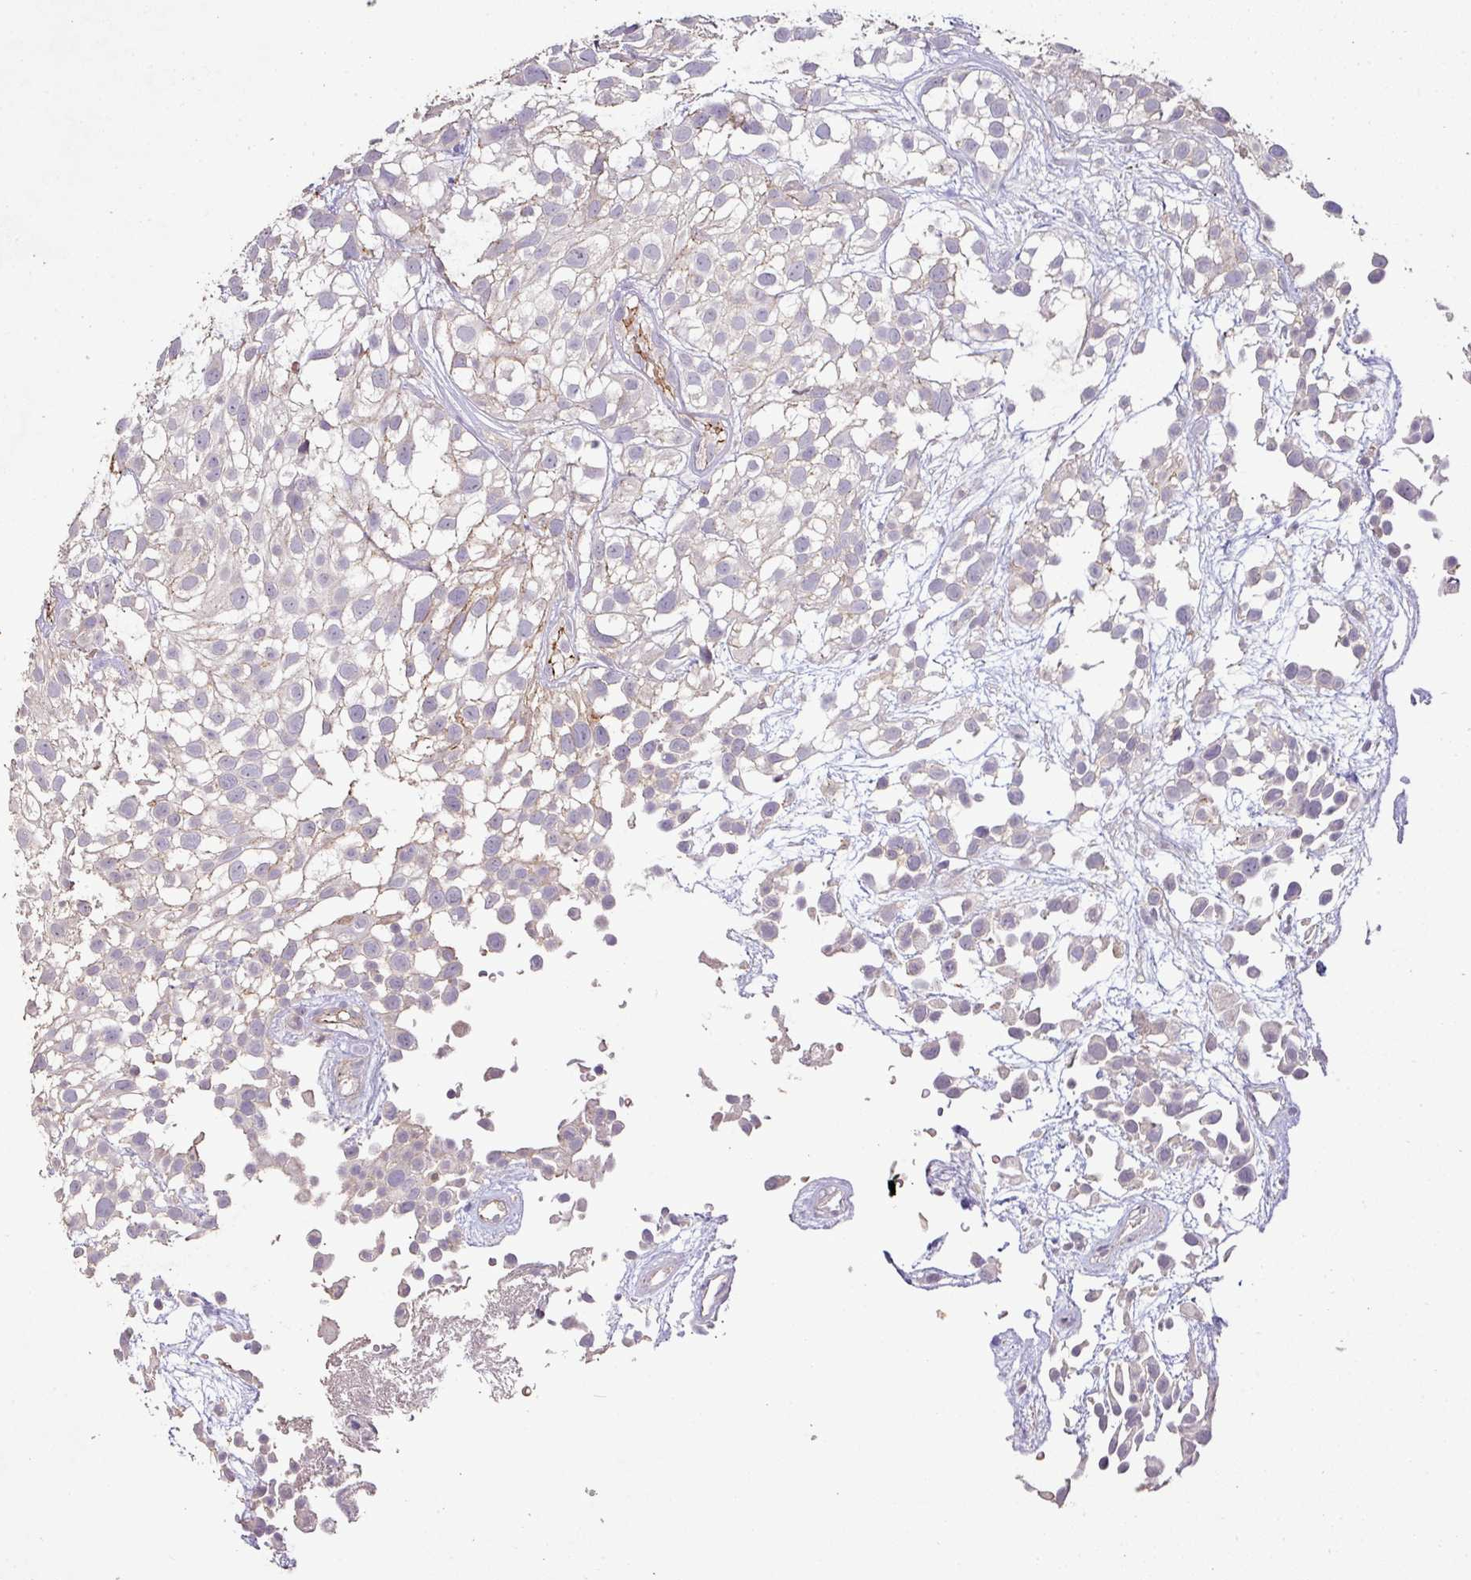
{"staining": {"intensity": "negative", "quantity": "none", "location": "none"}, "tissue": "urothelial cancer", "cell_type": "Tumor cells", "image_type": "cancer", "snomed": [{"axis": "morphology", "description": "Urothelial carcinoma, High grade"}, {"axis": "topography", "description": "Urinary bladder"}], "caption": "The histopathology image shows no significant staining in tumor cells of urothelial cancer.", "gene": "RPL23A", "patient": {"sex": "male", "age": 56}}